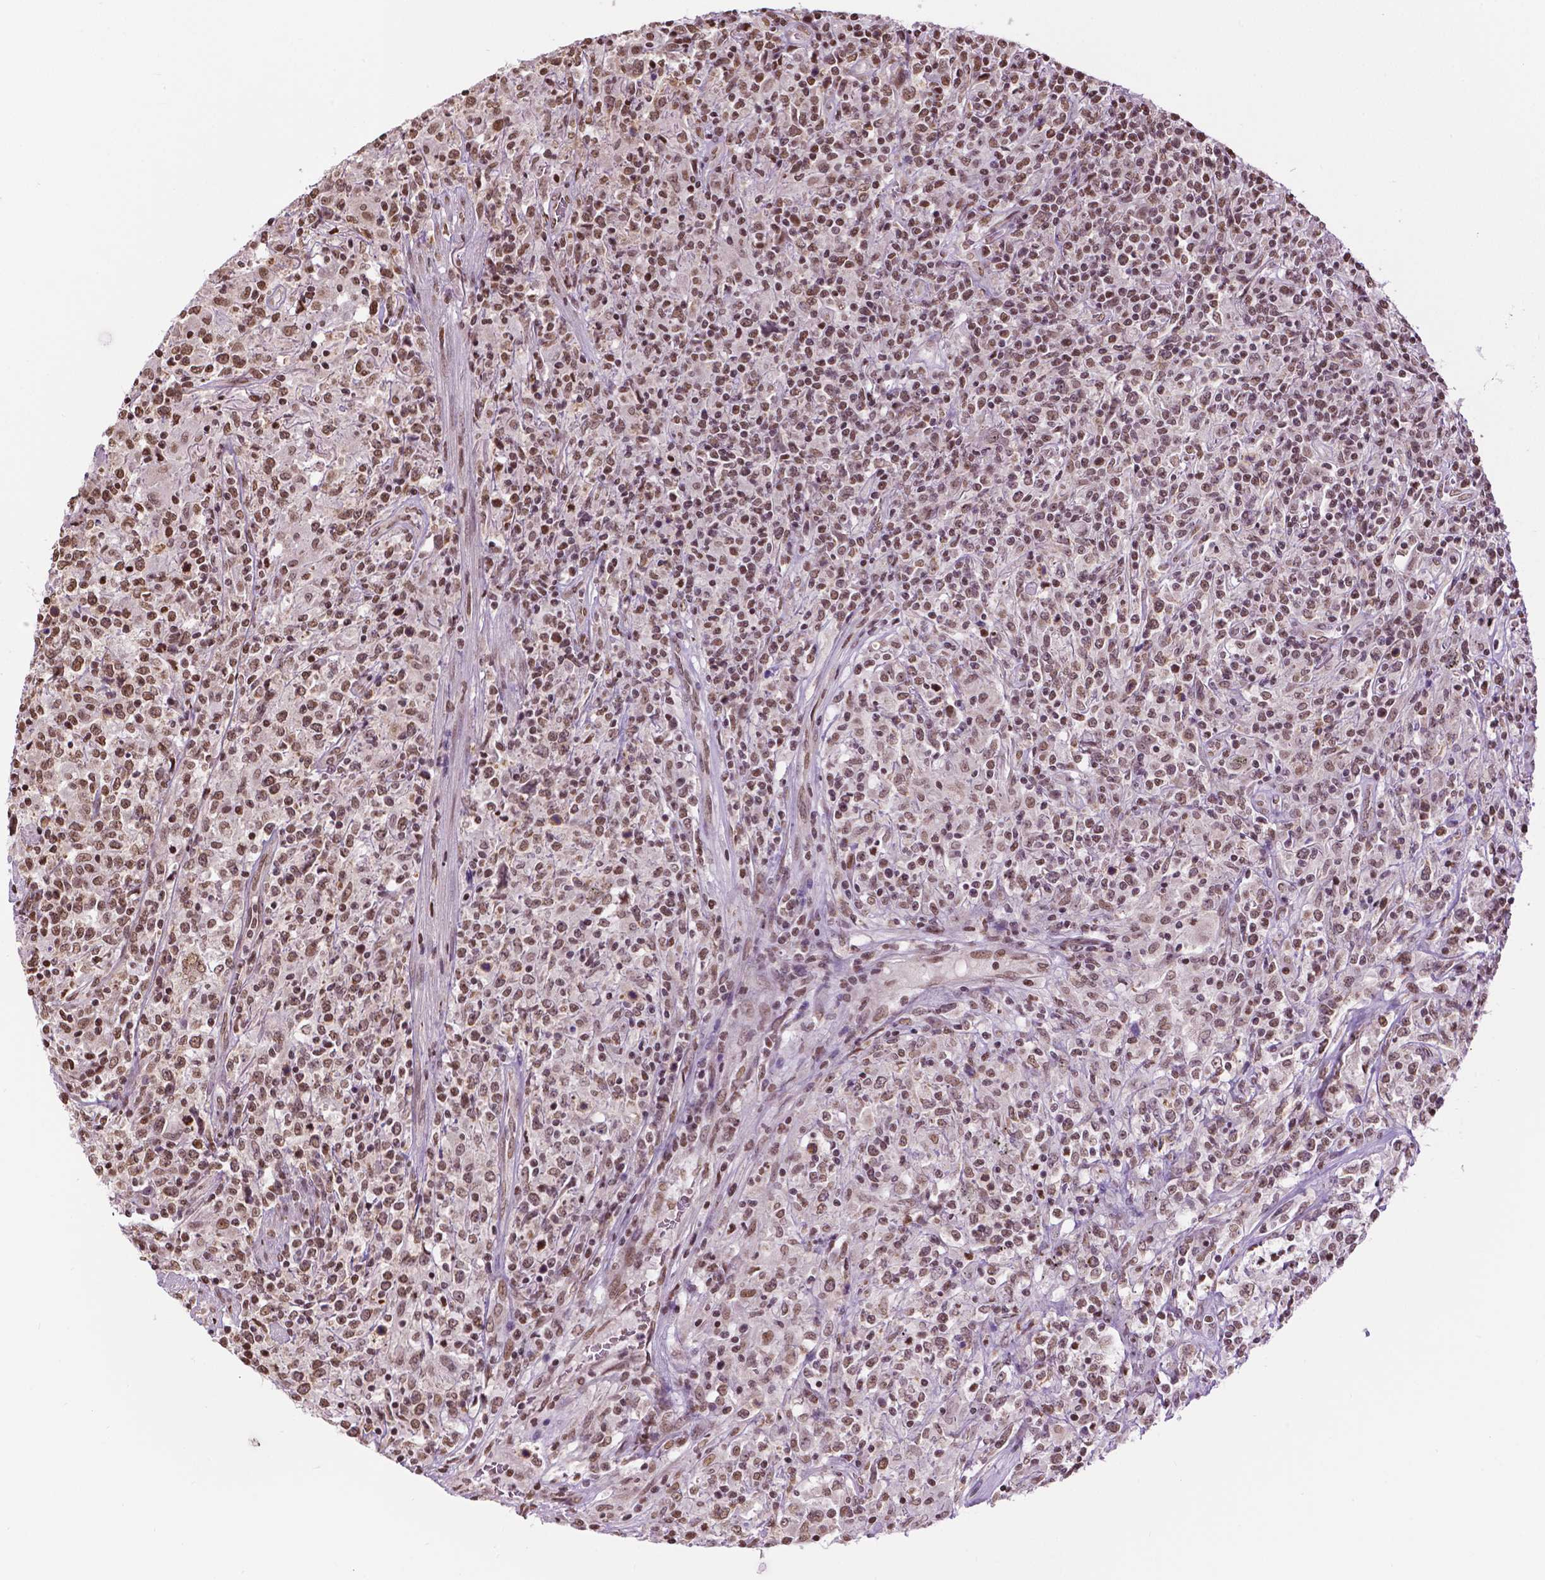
{"staining": {"intensity": "moderate", "quantity": ">75%", "location": "nuclear"}, "tissue": "lymphoma", "cell_type": "Tumor cells", "image_type": "cancer", "snomed": [{"axis": "morphology", "description": "Malignant lymphoma, non-Hodgkin's type, High grade"}, {"axis": "topography", "description": "Lung"}], "caption": "Lymphoma stained with immunohistochemistry (IHC) reveals moderate nuclear positivity in approximately >75% of tumor cells. (DAB (3,3'-diaminobenzidine) IHC, brown staining for protein, blue staining for nuclei).", "gene": "COL23A1", "patient": {"sex": "male", "age": 79}}